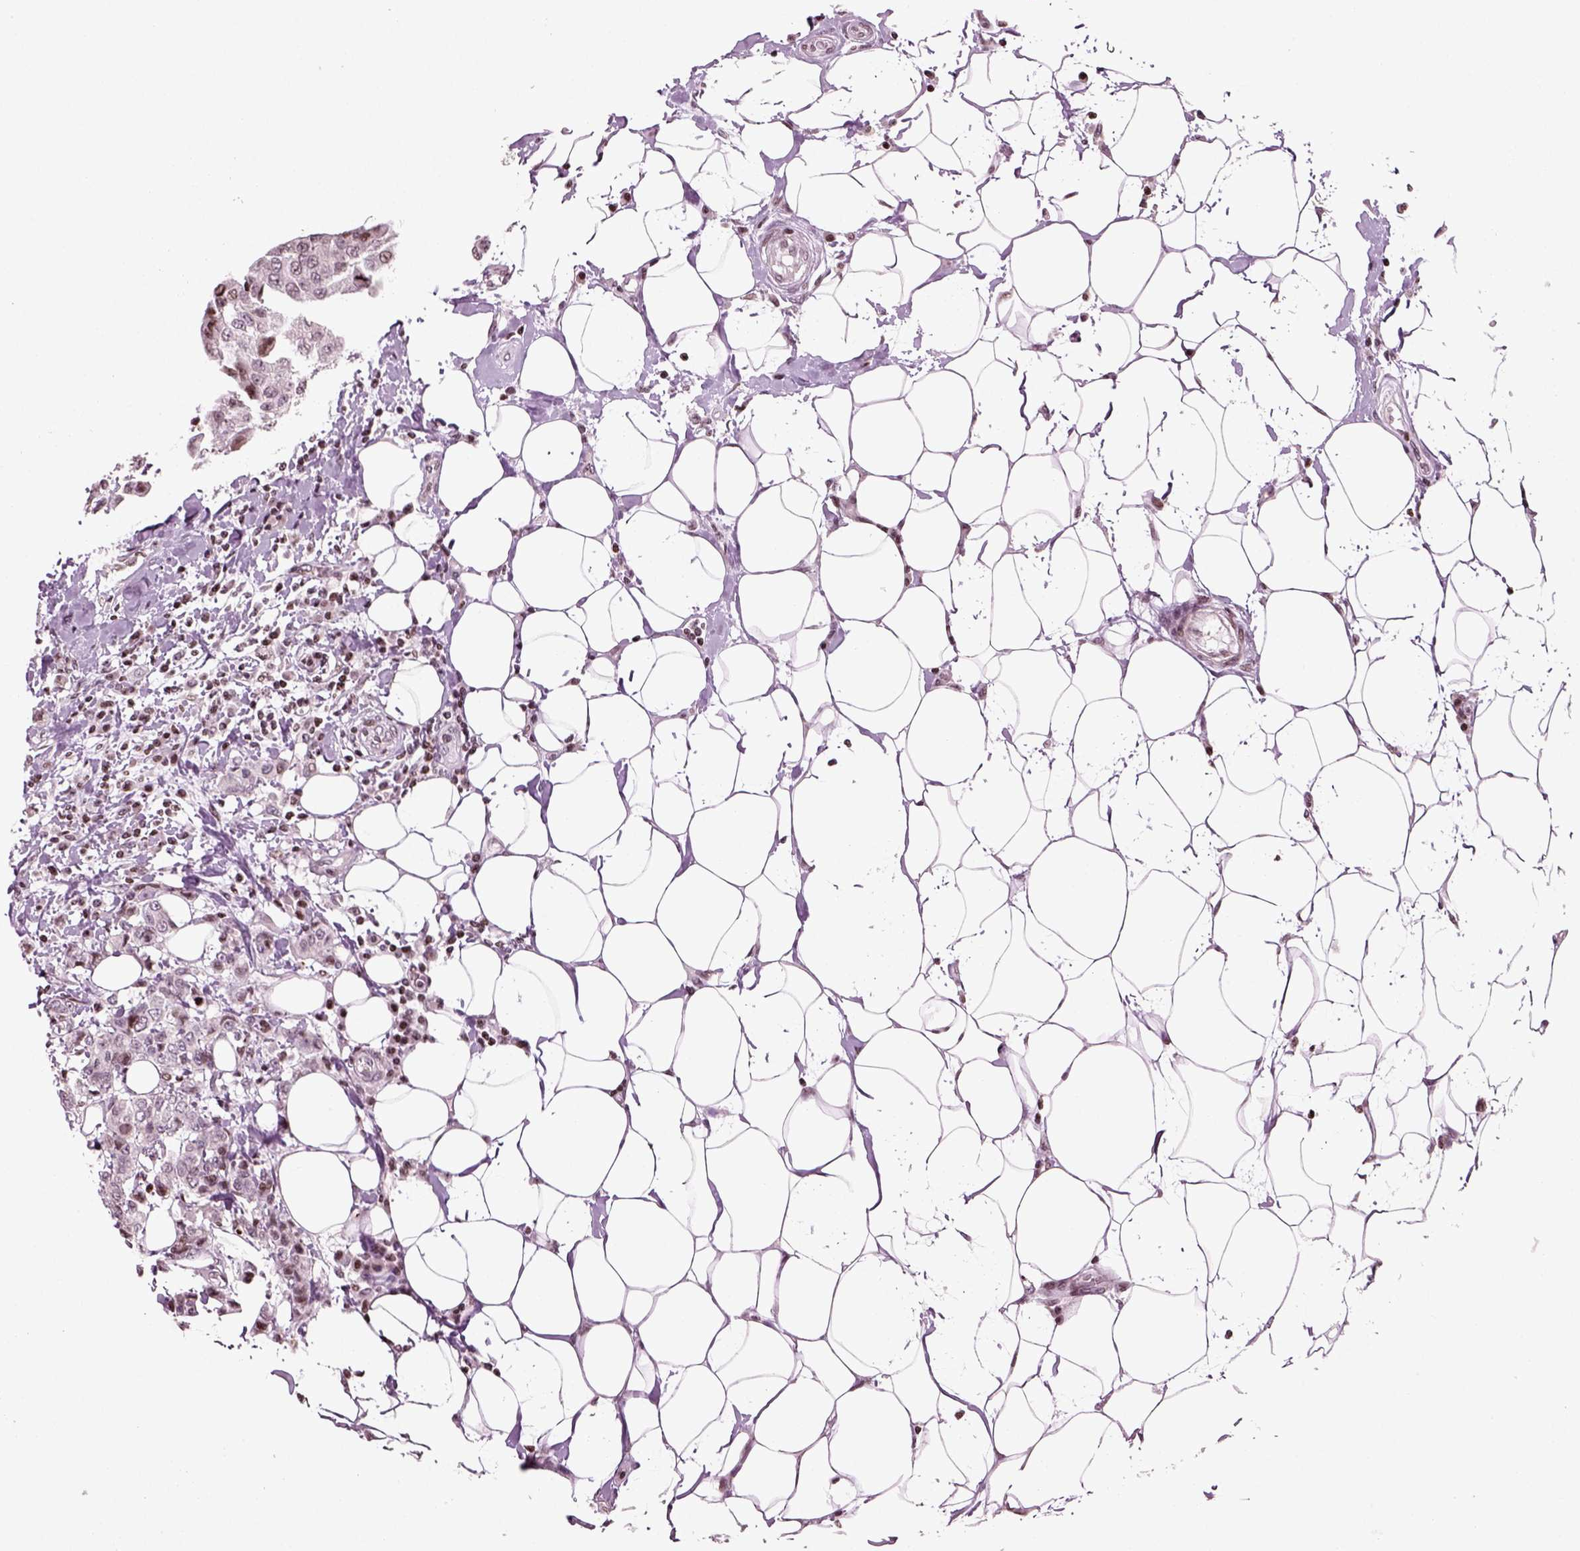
{"staining": {"intensity": "weak", "quantity": "<25%", "location": "nuclear"}, "tissue": "breast cancer", "cell_type": "Tumor cells", "image_type": "cancer", "snomed": [{"axis": "morphology", "description": "Duct carcinoma"}, {"axis": "topography", "description": "Breast"}], "caption": "The histopathology image shows no staining of tumor cells in breast cancer (infiltrating ductal carcinoma).", "gene": "HEYL", "patient": {"sex": "female", "age": 27}}